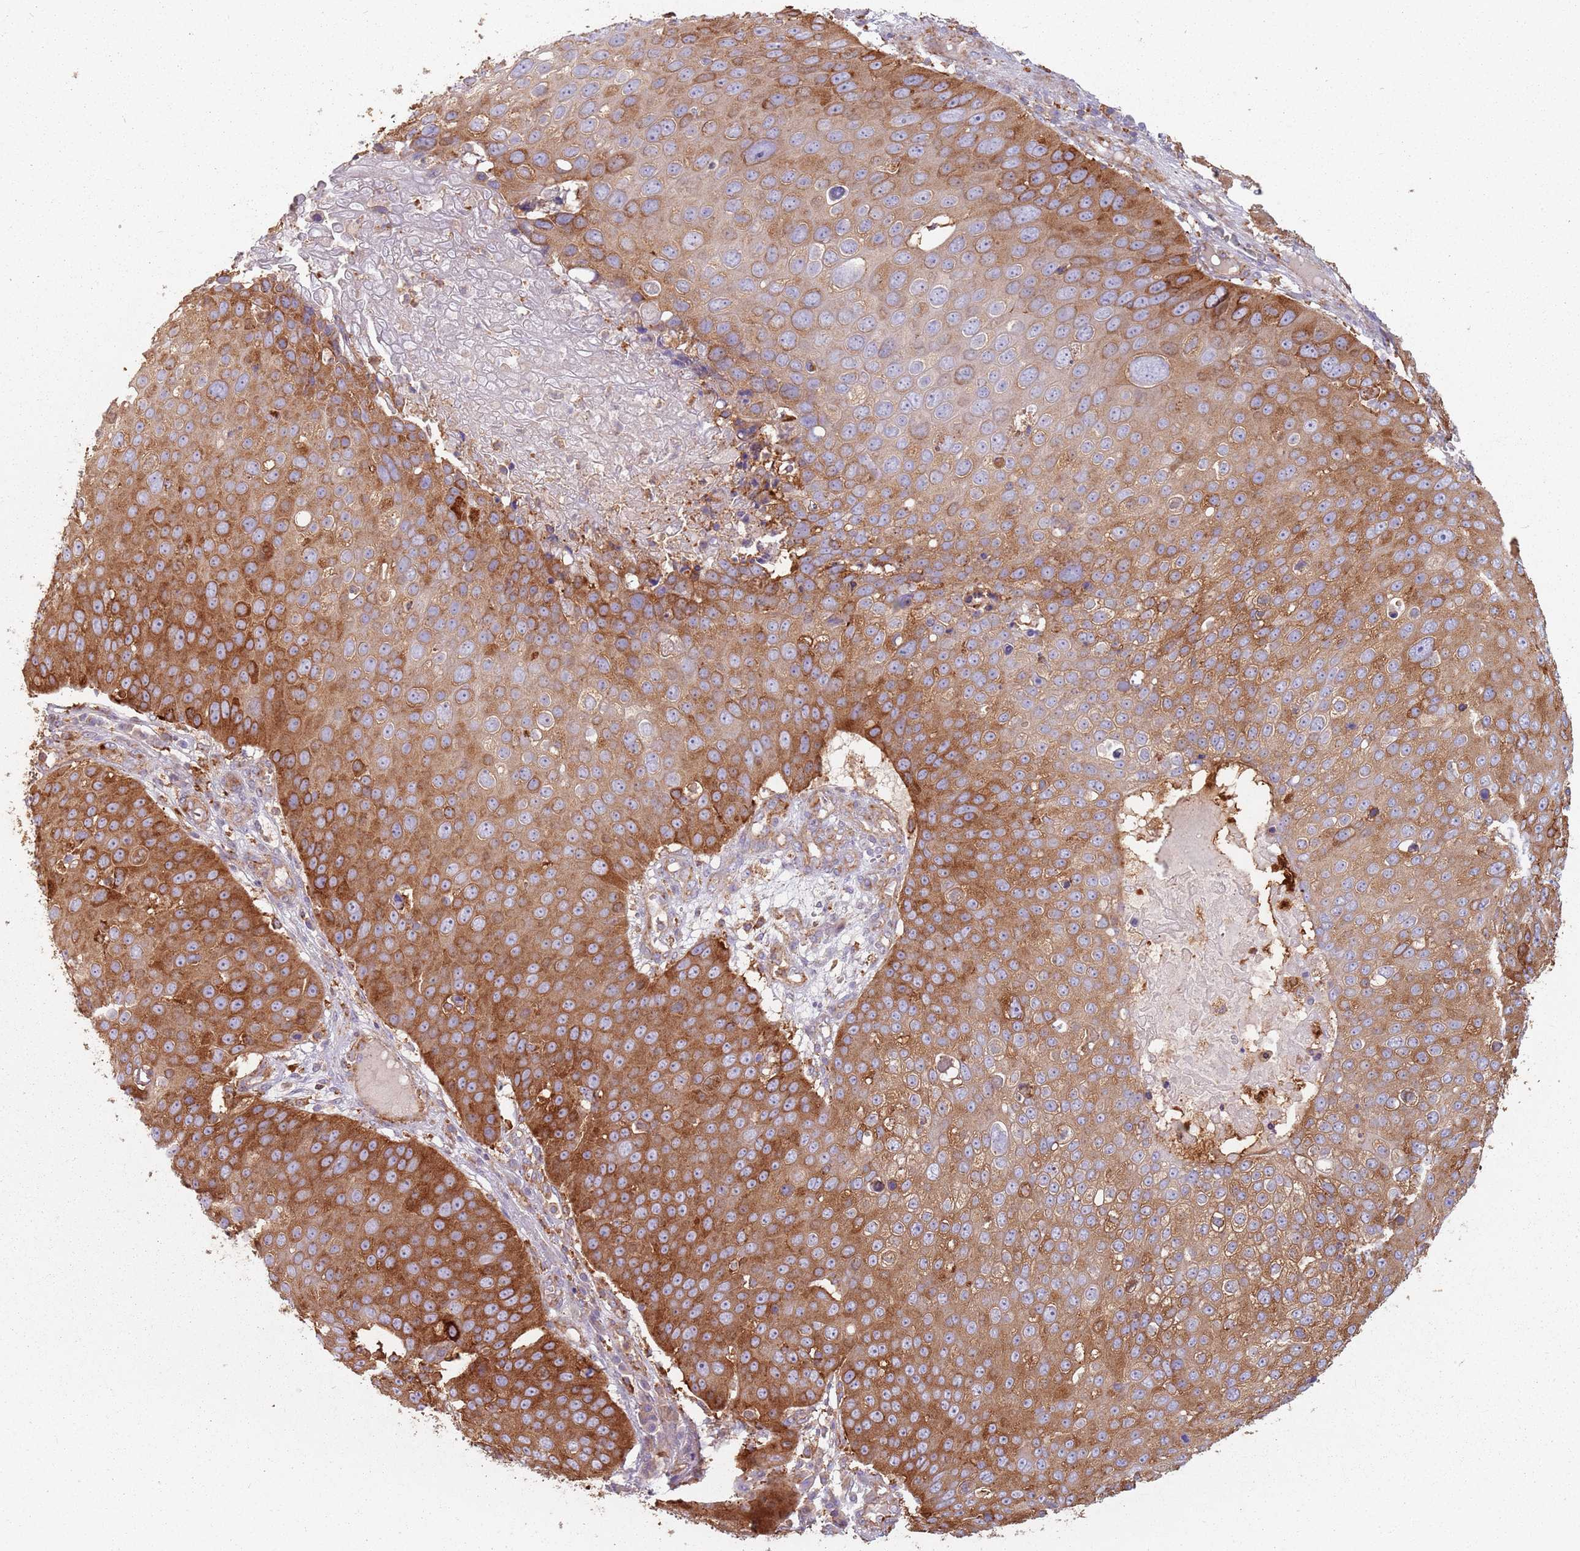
{"staining": {"intensity": "strong", "quantity": "25%-75%", "location": "cytoplasmic/membranous"}, "tissue": "skin cancer", "cell_type": "Tumor cells", "image_type": "cancer", "snomed": [{"axis": "morphology", "description": "Squamous cell carcinoma, NOS"}, {"axis": "topography", "description": "Skin"}], "caption": "Strong cytoplasmic/membranous protein staining is seen in about 25%-75% of tumor cells in skin cancer (squamous cell carcinoma).", "gene": "TPD52L2", "patient": {"sex": "male", "age": 71}}